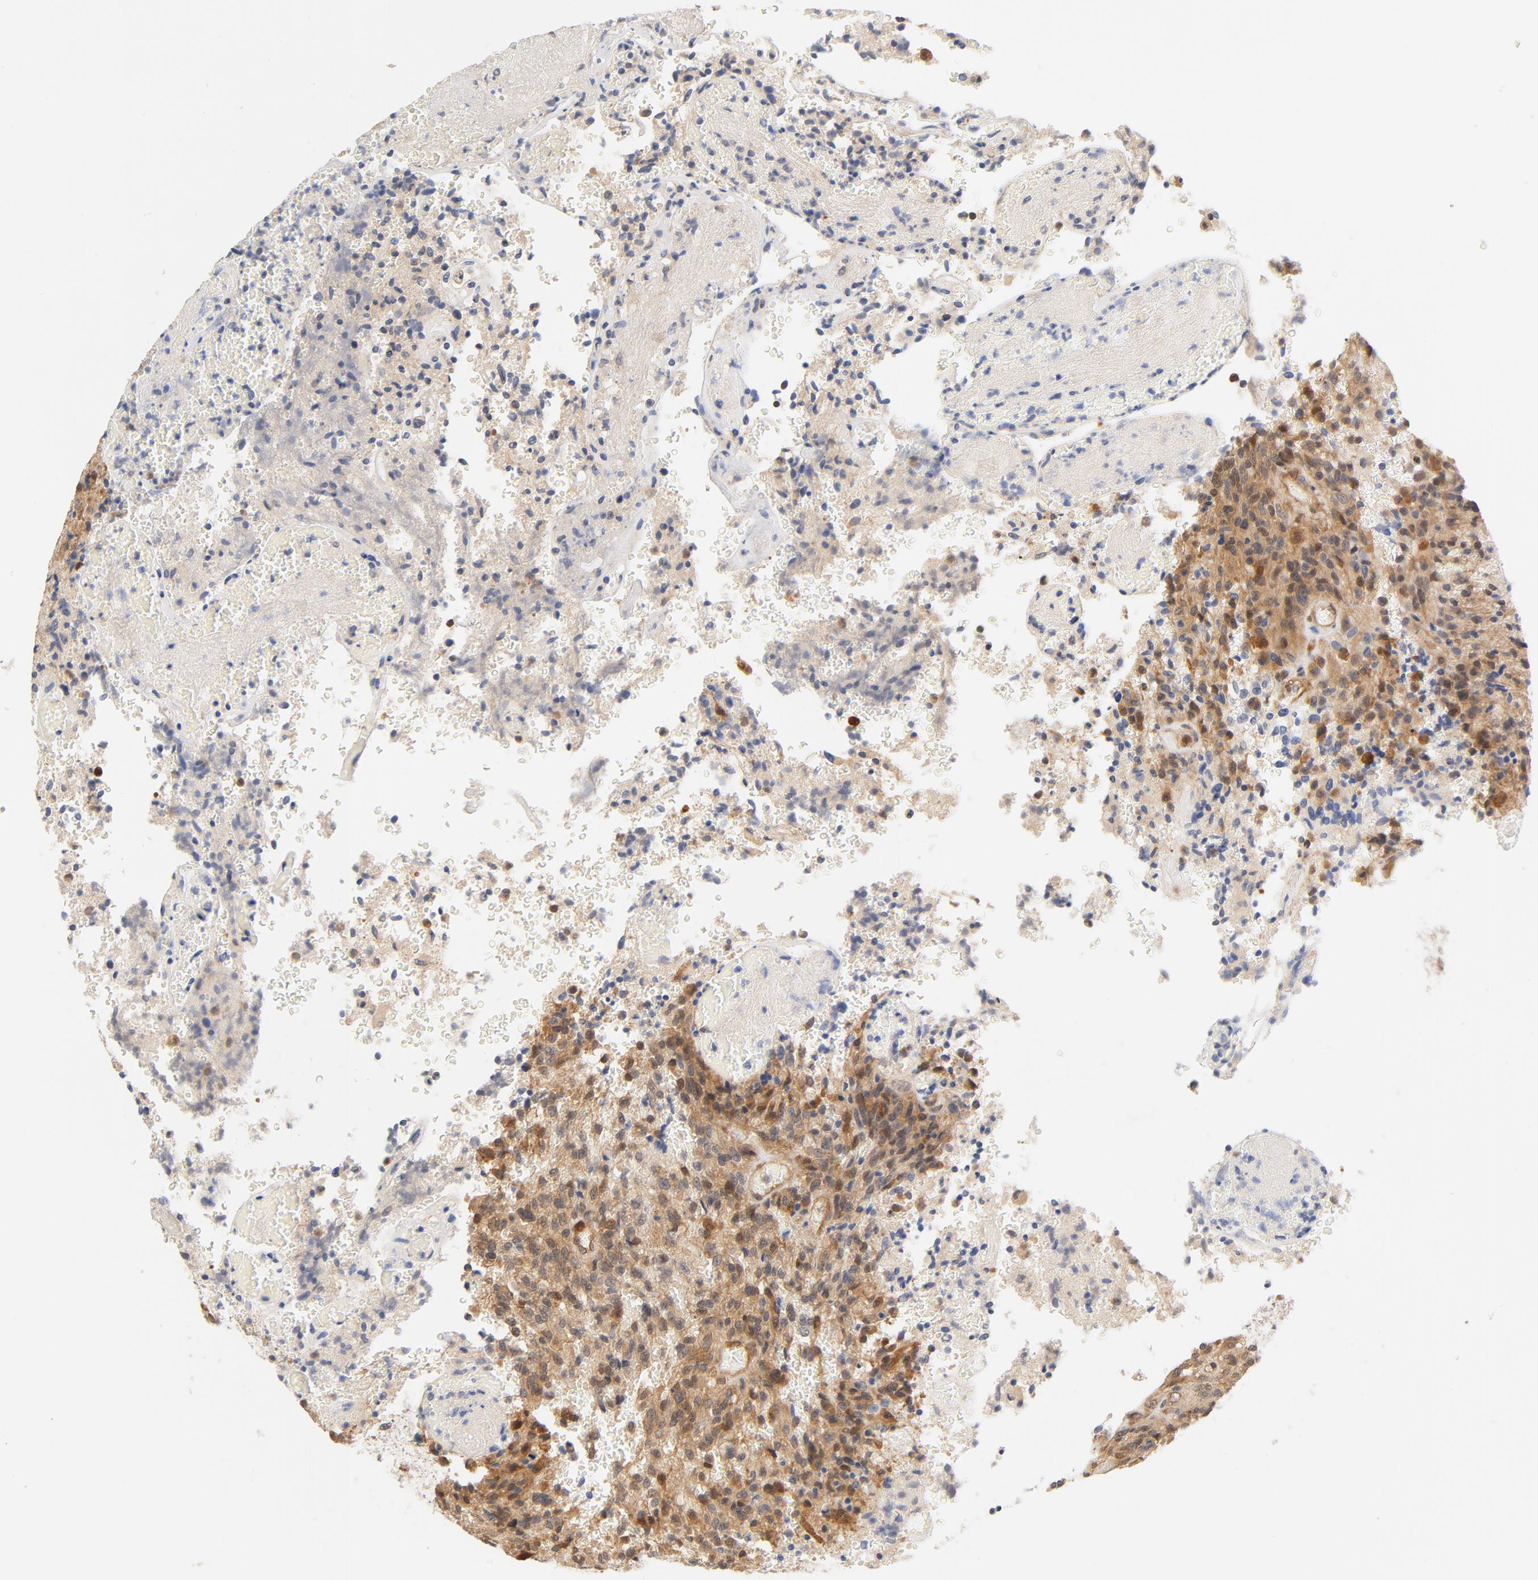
{"staining": {"intensity": "moderate", "quantity": ">75%", "location": "cytoplasmic/membranous"}, "tissue": "glioma", "cell_type": "Tumor cells", "image_type": "cancer", "snomed": [{"axis": "morphology", "description": "Normal tissue, NOS"}, {"axis": "morphology", "description": "Glioma, malignant, High grade"}, {"axis": "topography", "description": "Cerebral cortex"}], "caption": "A brown stain shows moderate cytoplasmic/membranous expression of a protein in human glioma tumor cells. The staining was performed using DAB (3,3'-diaminobenzidine), with brown indicating positive protein expression. Nuclei are stained blue with hematoxylin.", "gene": "EIF4E", "patient": {"sex": "male", "age": 56}}